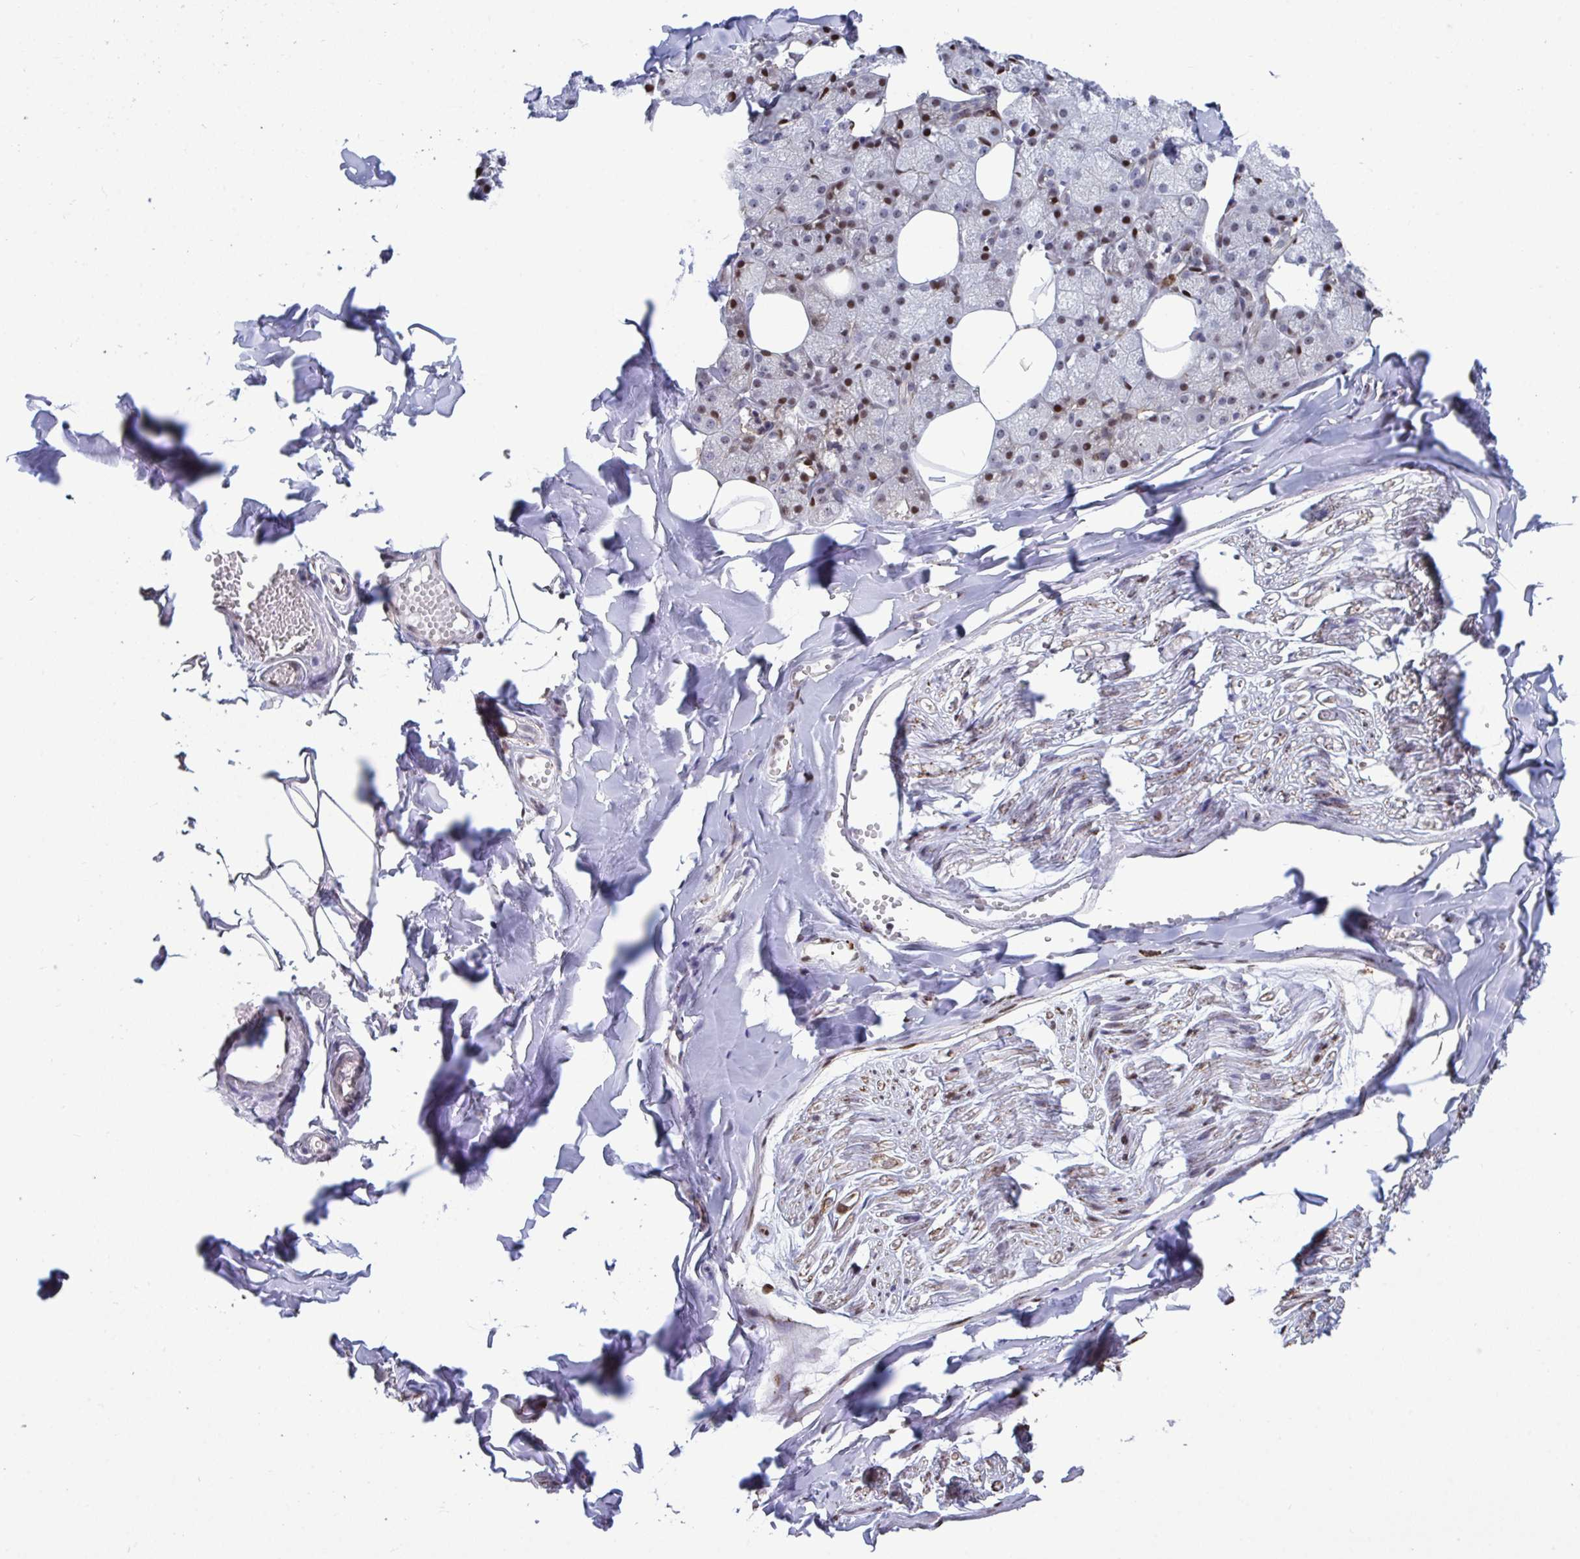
{"staining": {"intensity": "moderate", "quantity": "25%-75%", "location": "cytoplasmic/membranous,nuclear"}, "tissue": "salivary gland", "cell_type": "Glandular cells", "image_type": "normal", "snomed": [{"axis": "morphology", "description": "Normal tissue, NOS"}, {"axis": "topography", "description": "Salivary gland"}, {"axis": "topography", "description": "Peripheral nerve tissue"}], "caption": "Approximately 25%-75% of glandular cells in unremarkable salivary gland demonstrate moderate cytoplasmic/membranous,nuclear protein staining as visualized by brown immunohistochemical staining.", "gene": "PELI1", "patient": {"sex": "male", "age": 38}}